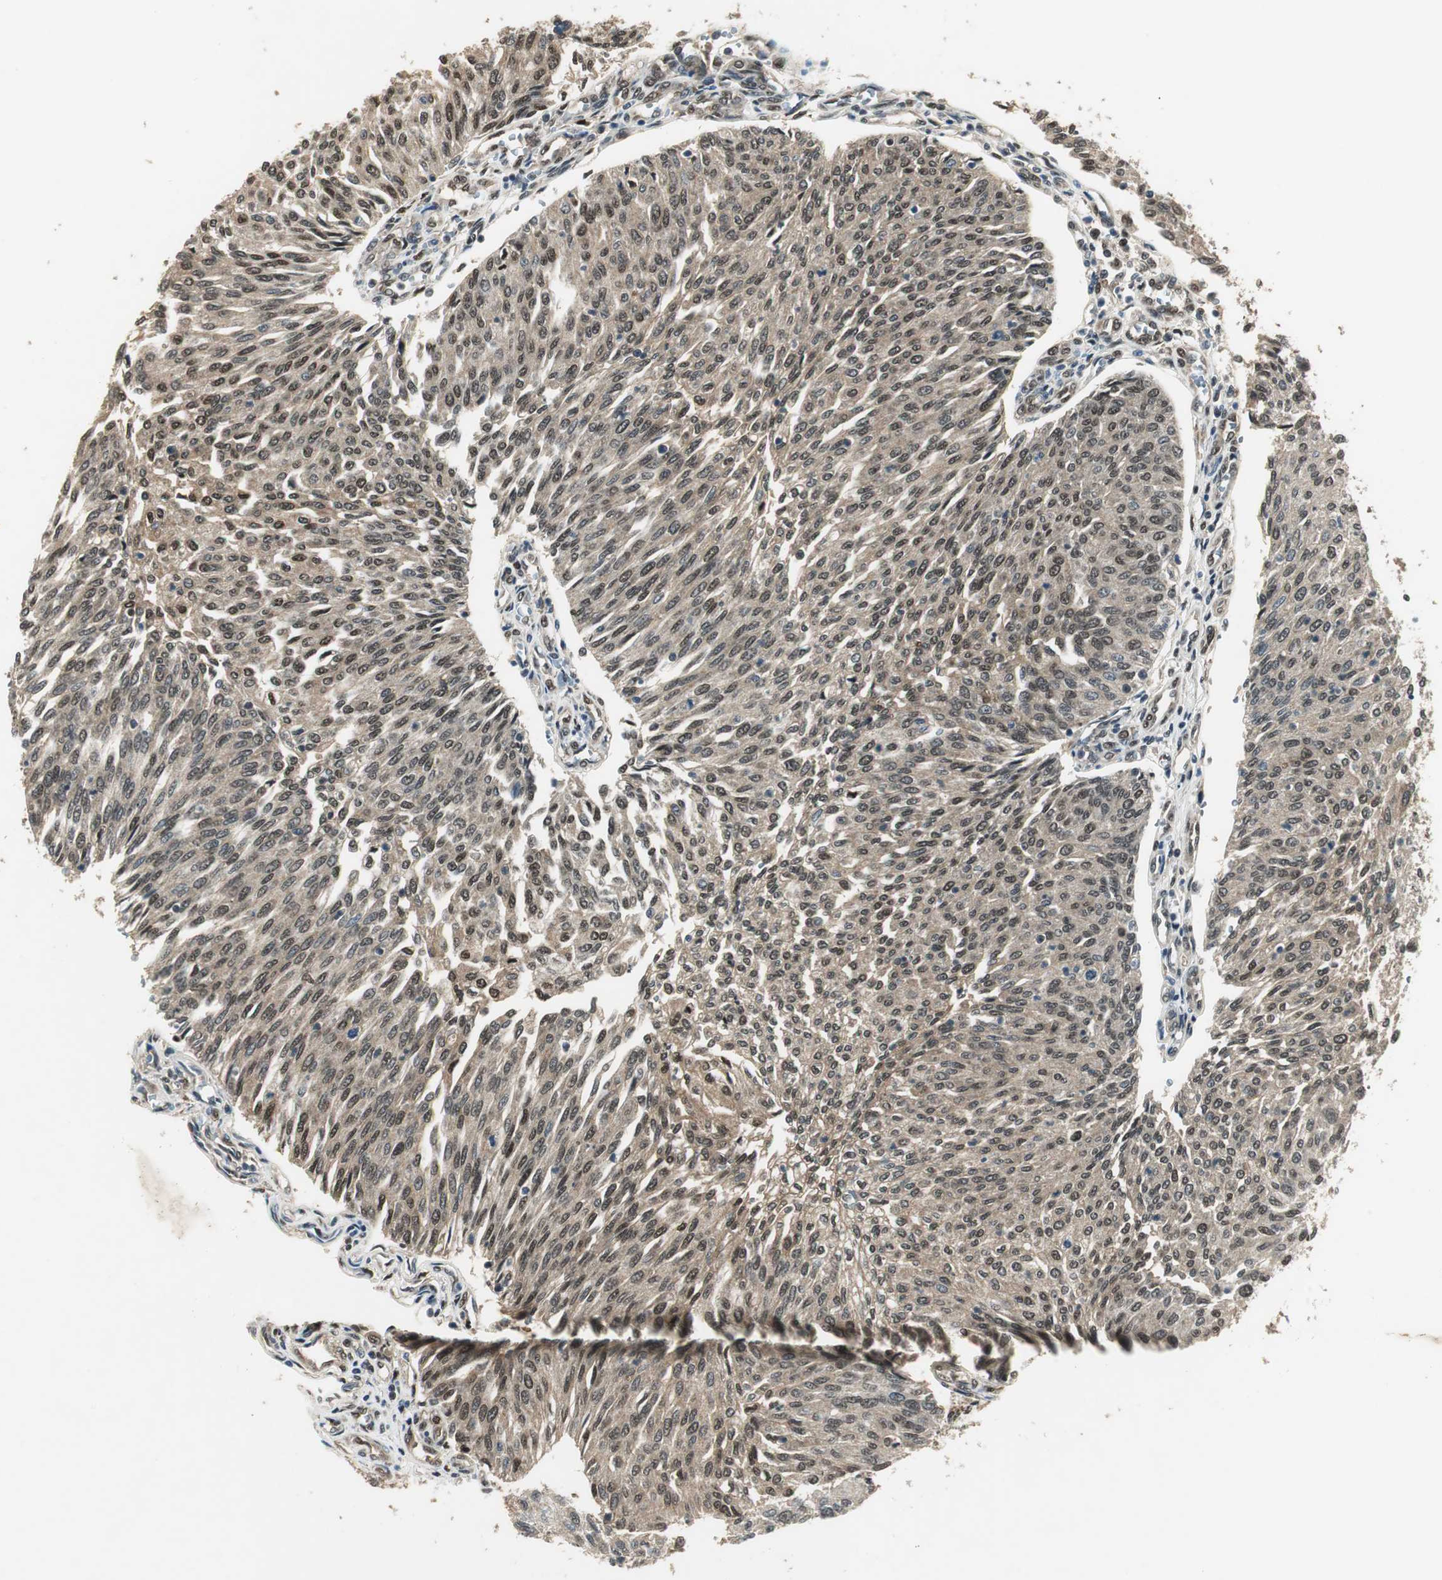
{"staining": {"intensity": "weak", "quantity": ">75%", "location": "cytoplasmic/membranous,nuclear"}, "tissue": "urothelial cancer", "cell_type": "Tumor cells", "image_type": "cancer", "snomed": [{"axis": "morphology", "description": "Urothelial carcinoma, Low grade"}, {"axis": "topography", "description": "Urinary bladder"}], "caption": "A brown stain labels weak cytoplasmic/membranous and nuclear positivity of a protein in human urothelial cancer tumor cells.", "gene": "PSMB4", "patient": {"sex": "female", "age": 79}}